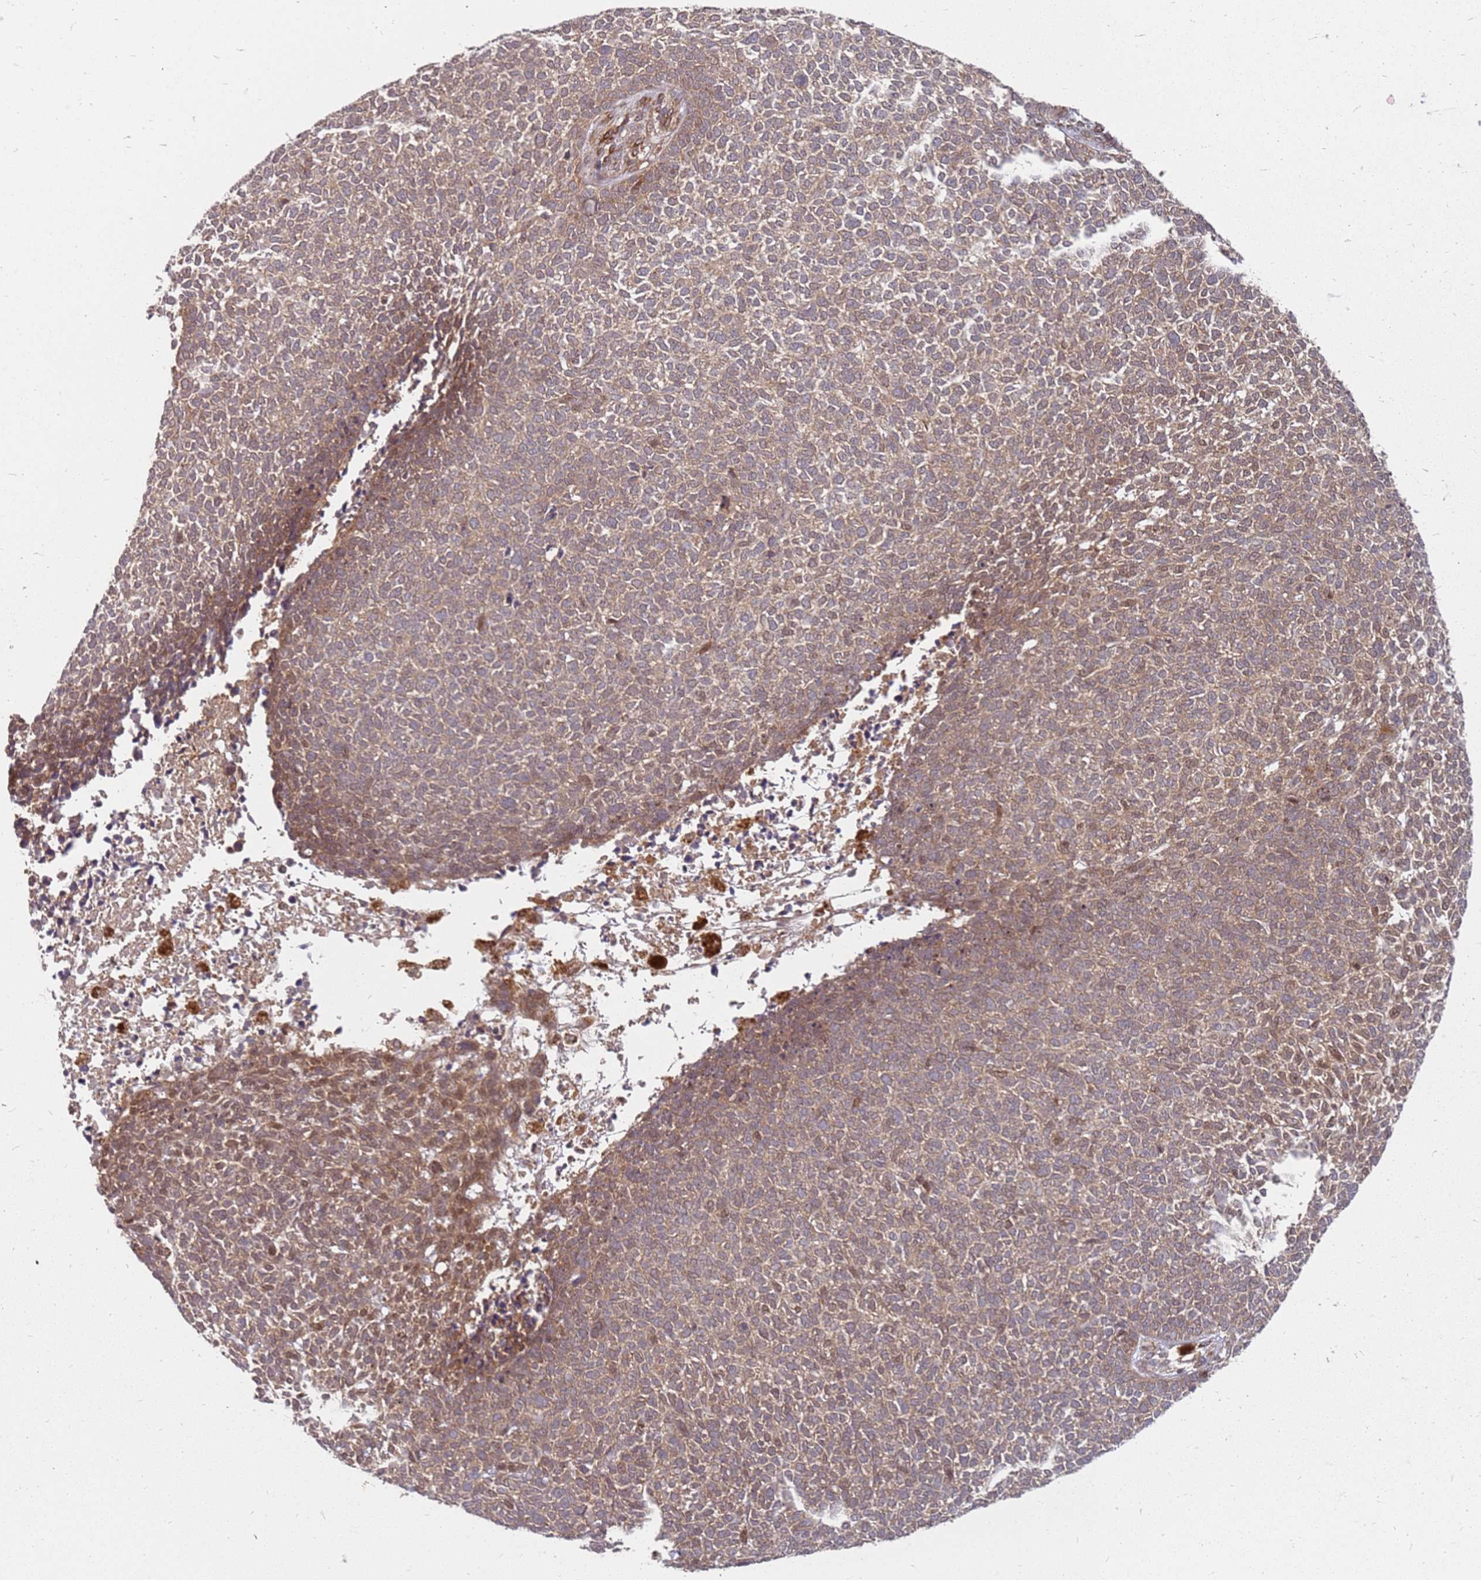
{"staining": {"intensity": "weak", "quantity": ">75%", "location": "cytoplasmic/membranous"}, "tissue": "skin cancer", "cell_type": "Tumor cells", "image_type": "cancer", "snomed": [{"axis": "morphology", "description": "Basal cell carcinoma"}, {"axis": "topography", "description": "Skin"}], "caption": "Protein analysis of skin basal cell carcinoma tissue displays weak cytoplasmic/membranous staining in approximately >75% of tumor cells.", "gene": "NUDT14", "patient": {"sex": "female", "age": 84}}